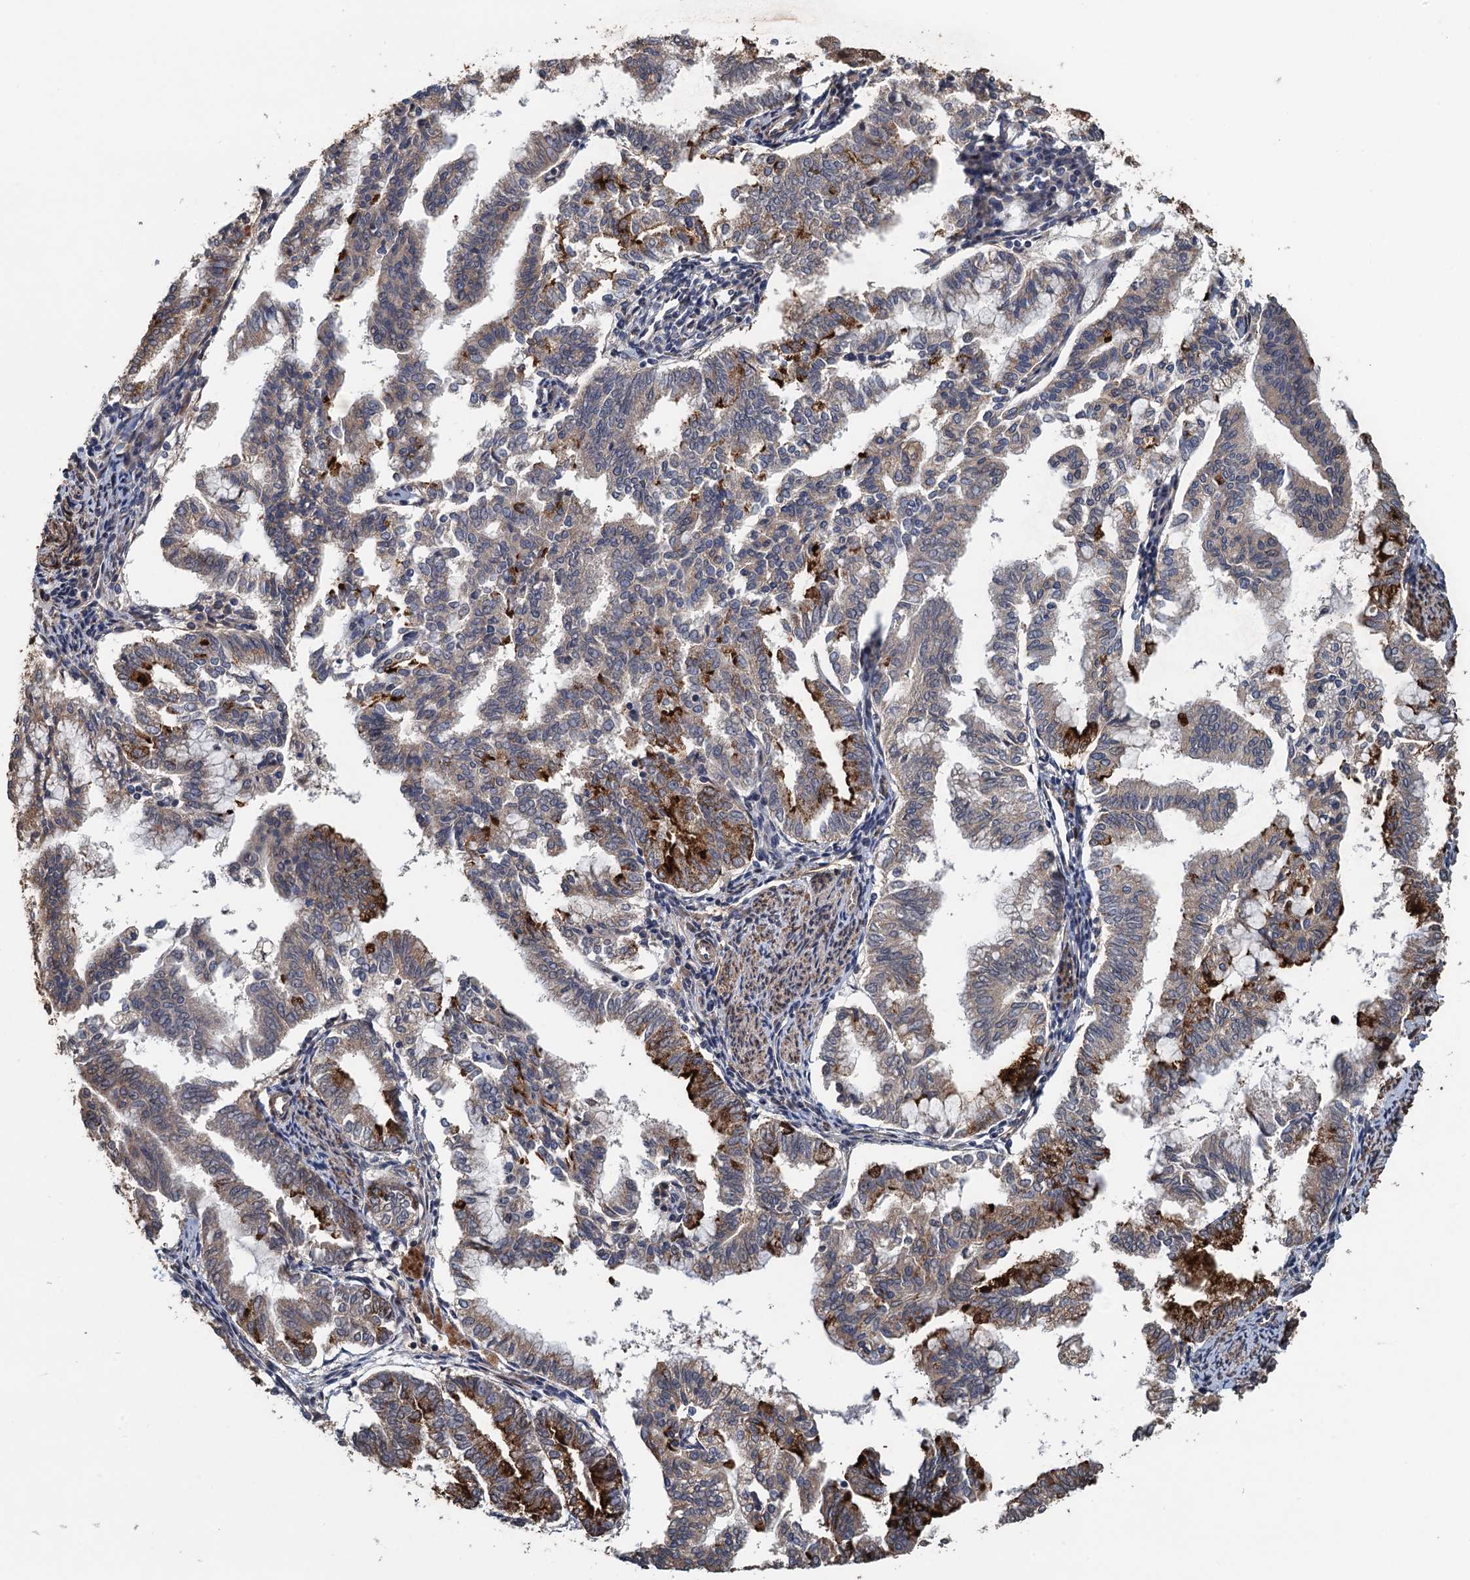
{"staining": {"intensity": "strong", "quantity": "25%-75%", "location": "cytoplasmic/membranous"}, "tissue": "endometrial cancer", "cell_type": "Tumor cells", "image_type": "cancer", "snomed": [{"axis": "morphology", "description": "Adenocarcinoma, NOS"}, {"axis": "topography", "description": "Endometrium"}], "caption": "This photomicrograph exhibits endometrial adenocarcinoma stained with immunohistochemistry to label a protein in brown. The cytoplasmic/membranous of tumor cells show strong positivity for the protein. Nuclei are counter-stained blue.", "gene": "MEAK7", "patient": {"sex": "female", "age": 79}}